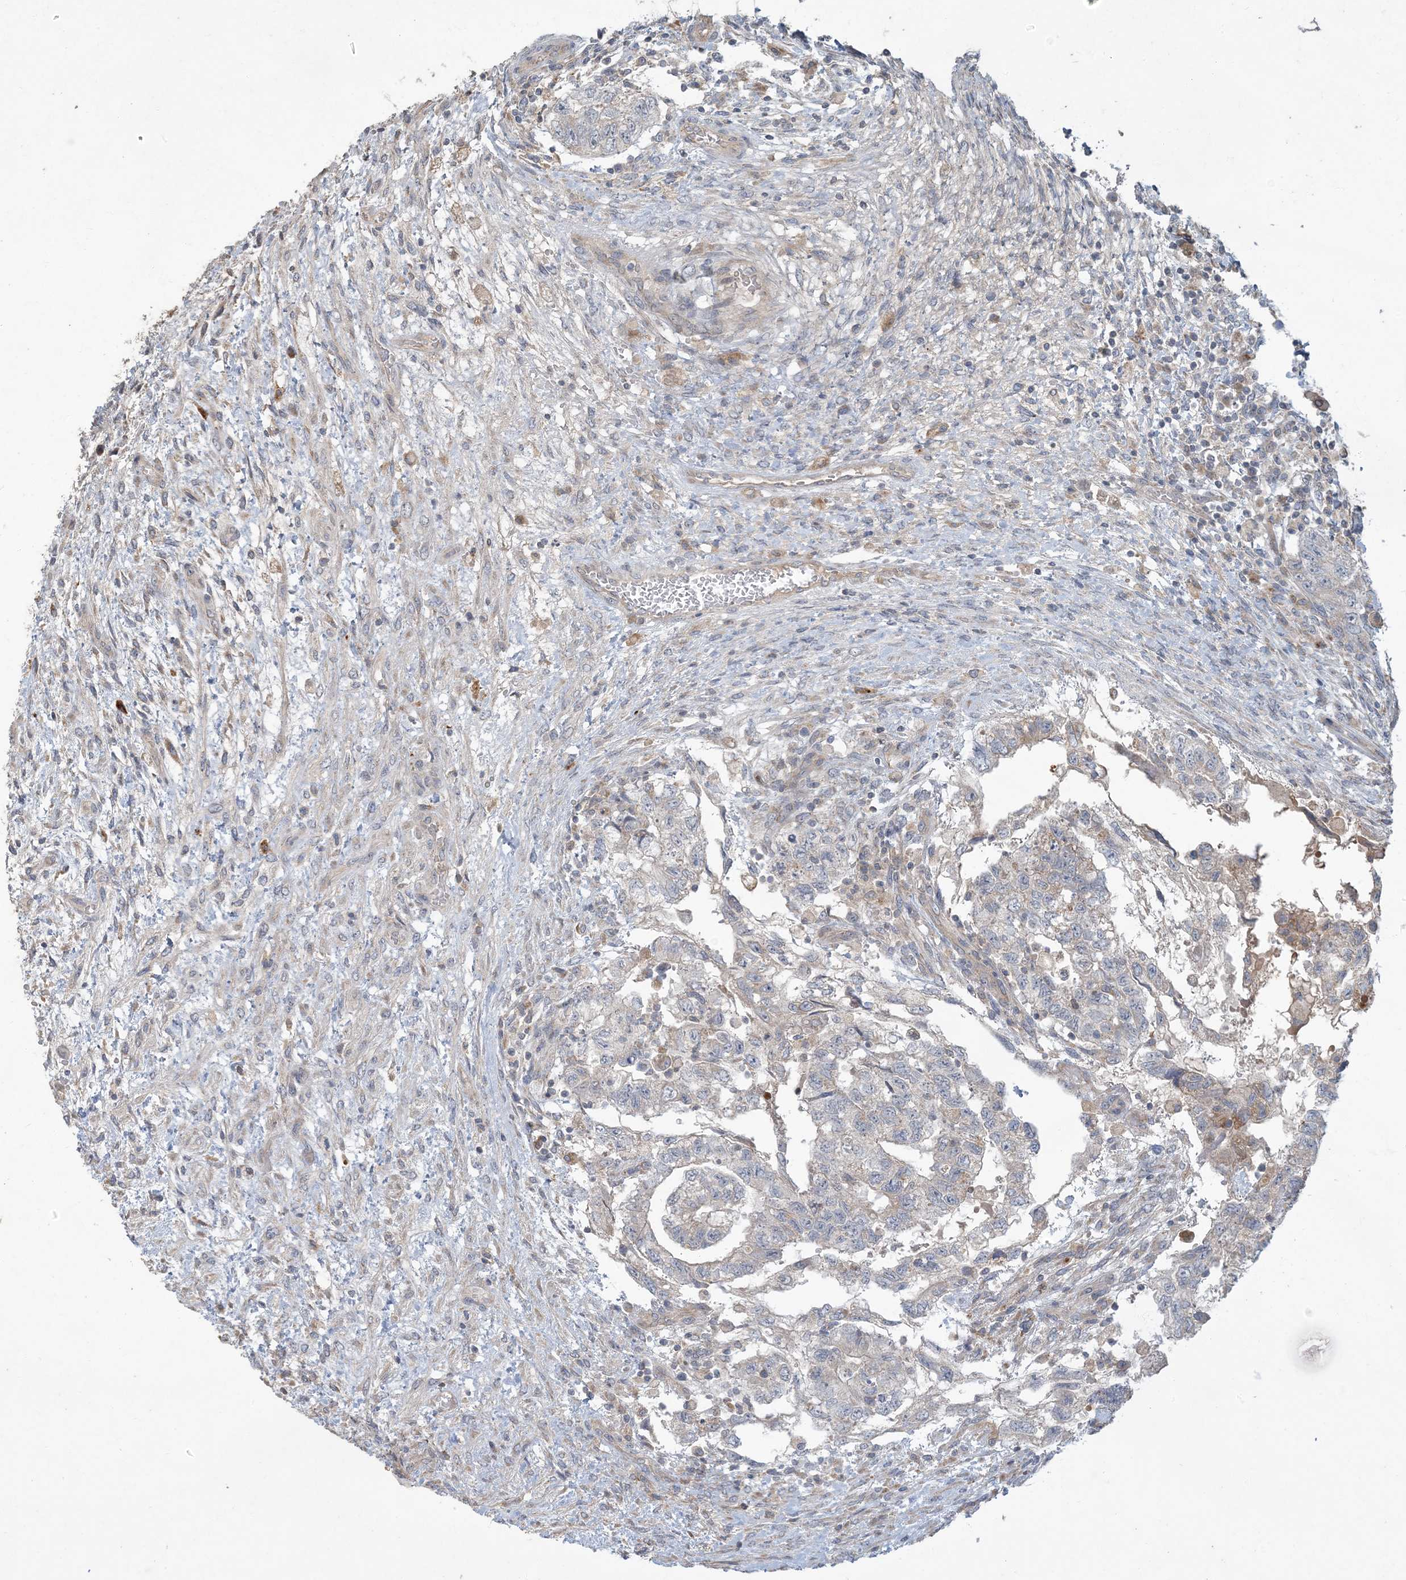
{"staining": {"intensity": "negative", "quantity": "none", "location": "none"}, "tissue": "testis cancer", "cell_type": "Tumor cells", "image_type": "cancer", "snomed": [{"axis": "morphology", "description": "Carcinoma, Embryonal, NOS"}, {"axis": "topography", "description": "Testis"}], "caption": "Protein analysis of testis cancer reveals no significant positivity in tumor cells.", "gene": "LTN1", "patient": {"sex": "male", "age": 36}}